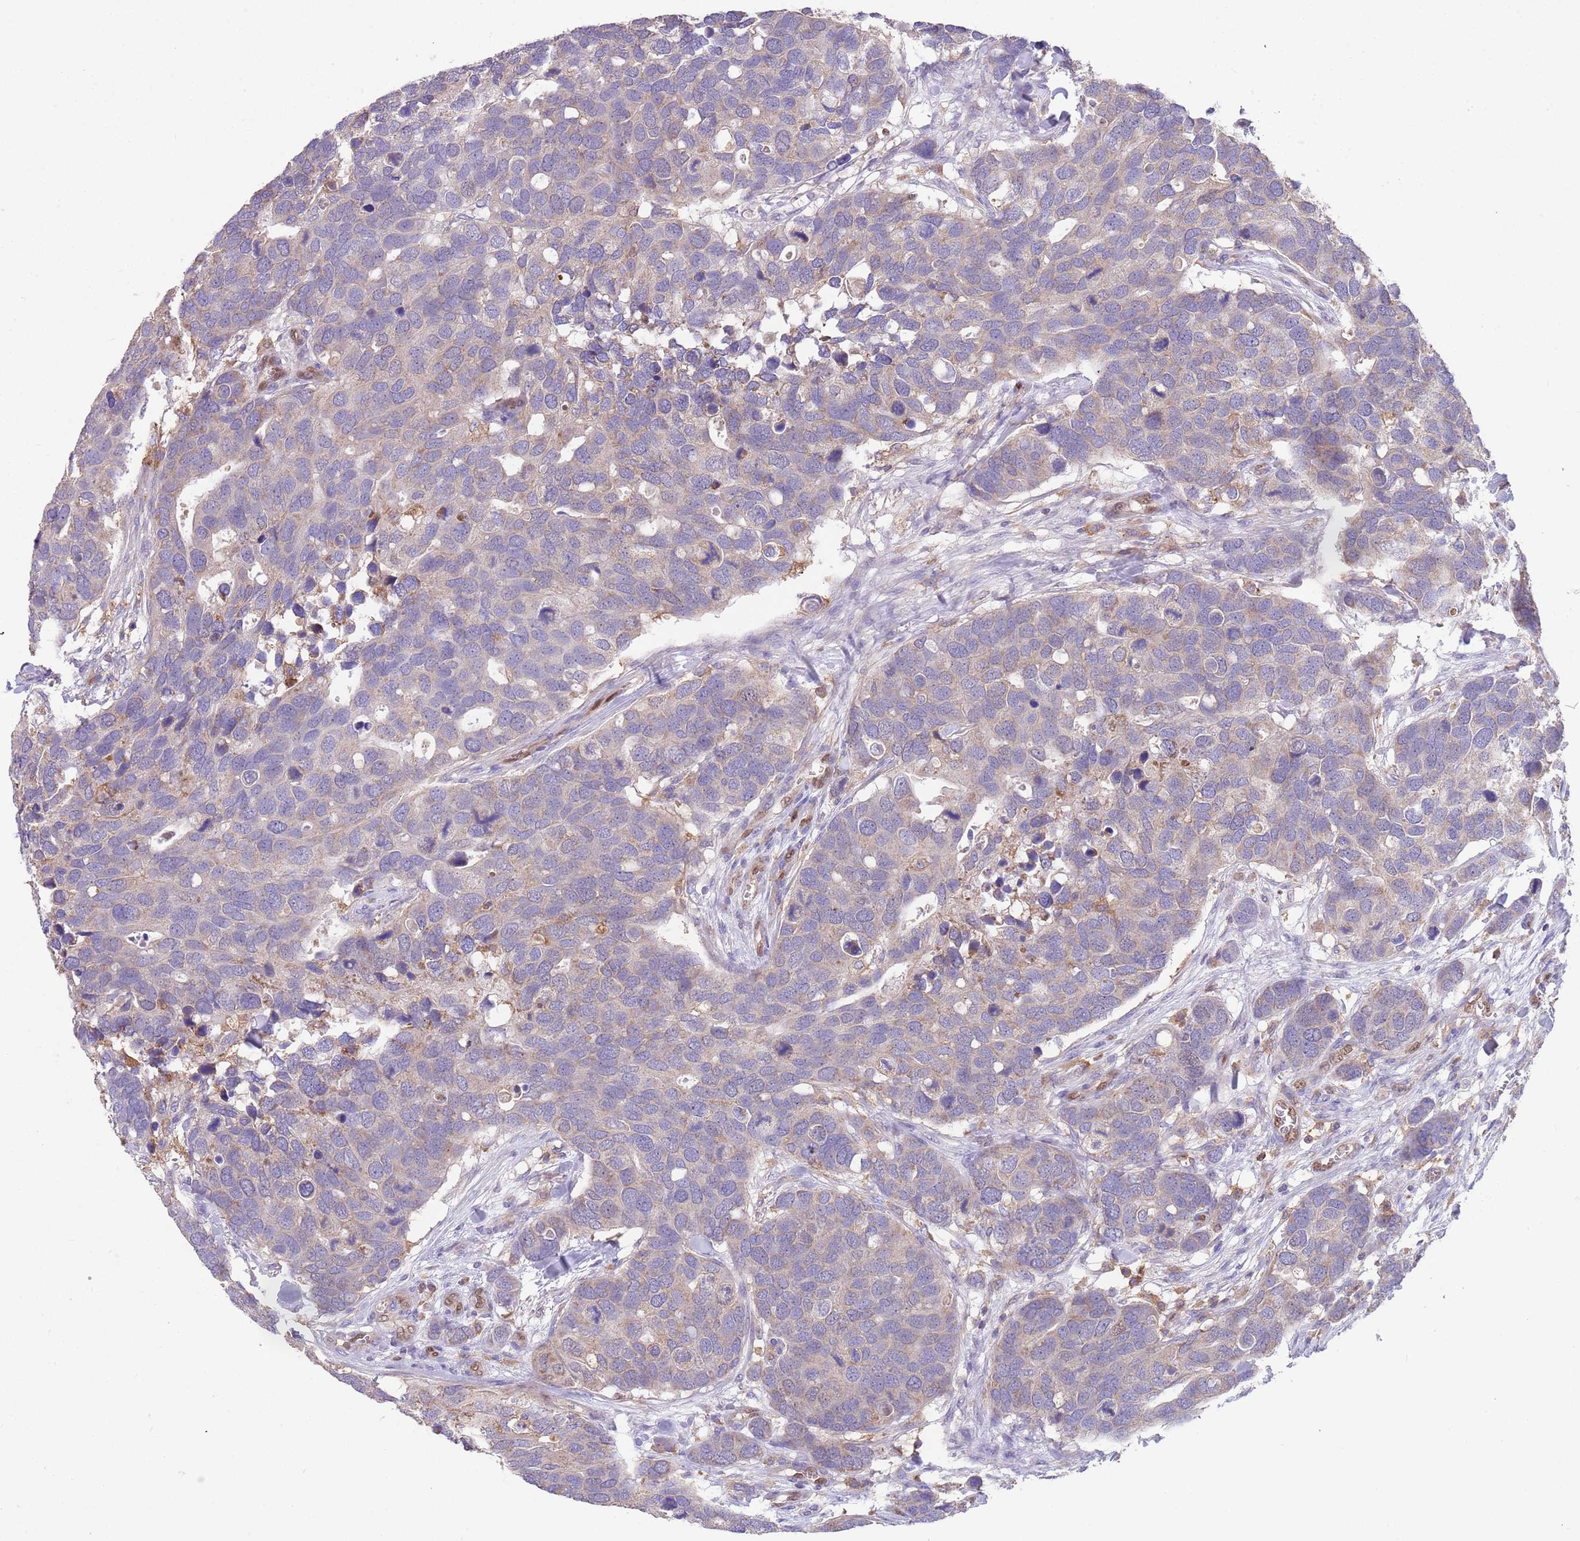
{"staining": {"intensity": "weak", "quantity": "<25%", "location": "cytoplasmic/membranous"}, "tissue": "breast cancer", "cell_type": "Tumor cells", "image_type": "cancer", "snomed": [{"axis": "morphology", "description": "Duct carcinoma"}, {"axis": "topography", "description": "Breast"}], "caption": "This is an IHC image of breast invasive ductal carcinoma. There is no positivity in tumor cells.", "gene": "DDT", "patient": {"sex": "female", "age": 83}}